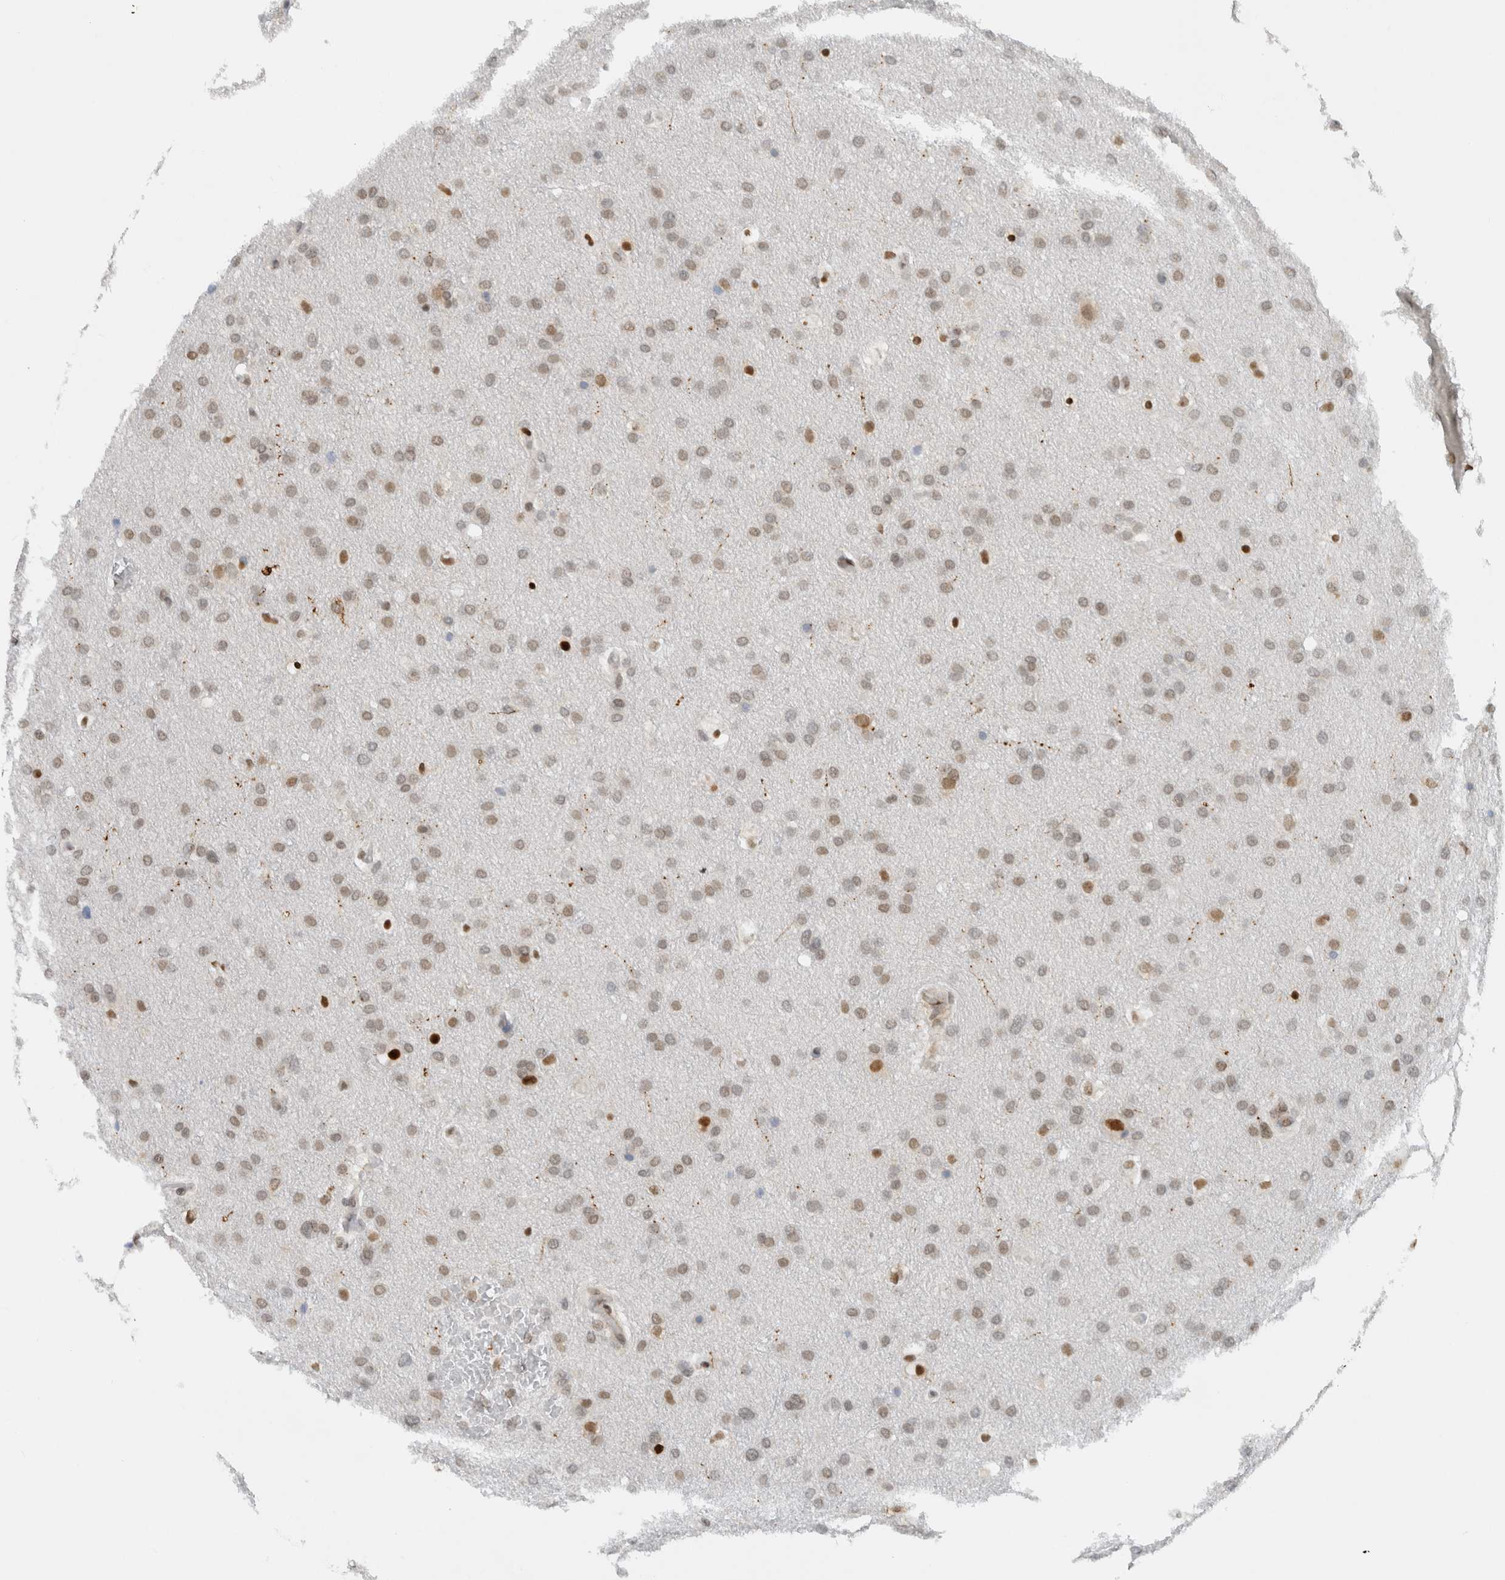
{"staining": {"intensity": "weak", "quantity": ">75%", "location": "nuclear"}, "tissue": "glioma", "cell_type": "Tumor cells", "image_type": "cancer", "snomed": [{"axis": "morphology", "description": "Glioma, malignant, Low grade"}, {"axis": "topography", "description": "Brain"}], "caption": "Malignant glioma (low-grade) was stained to show a protein in brown. There is low levels of weak nuclear staining in about >75% of tumor cells.", "gene": "HNRNPR", "patient": {"sex": "female", "age": 37}}